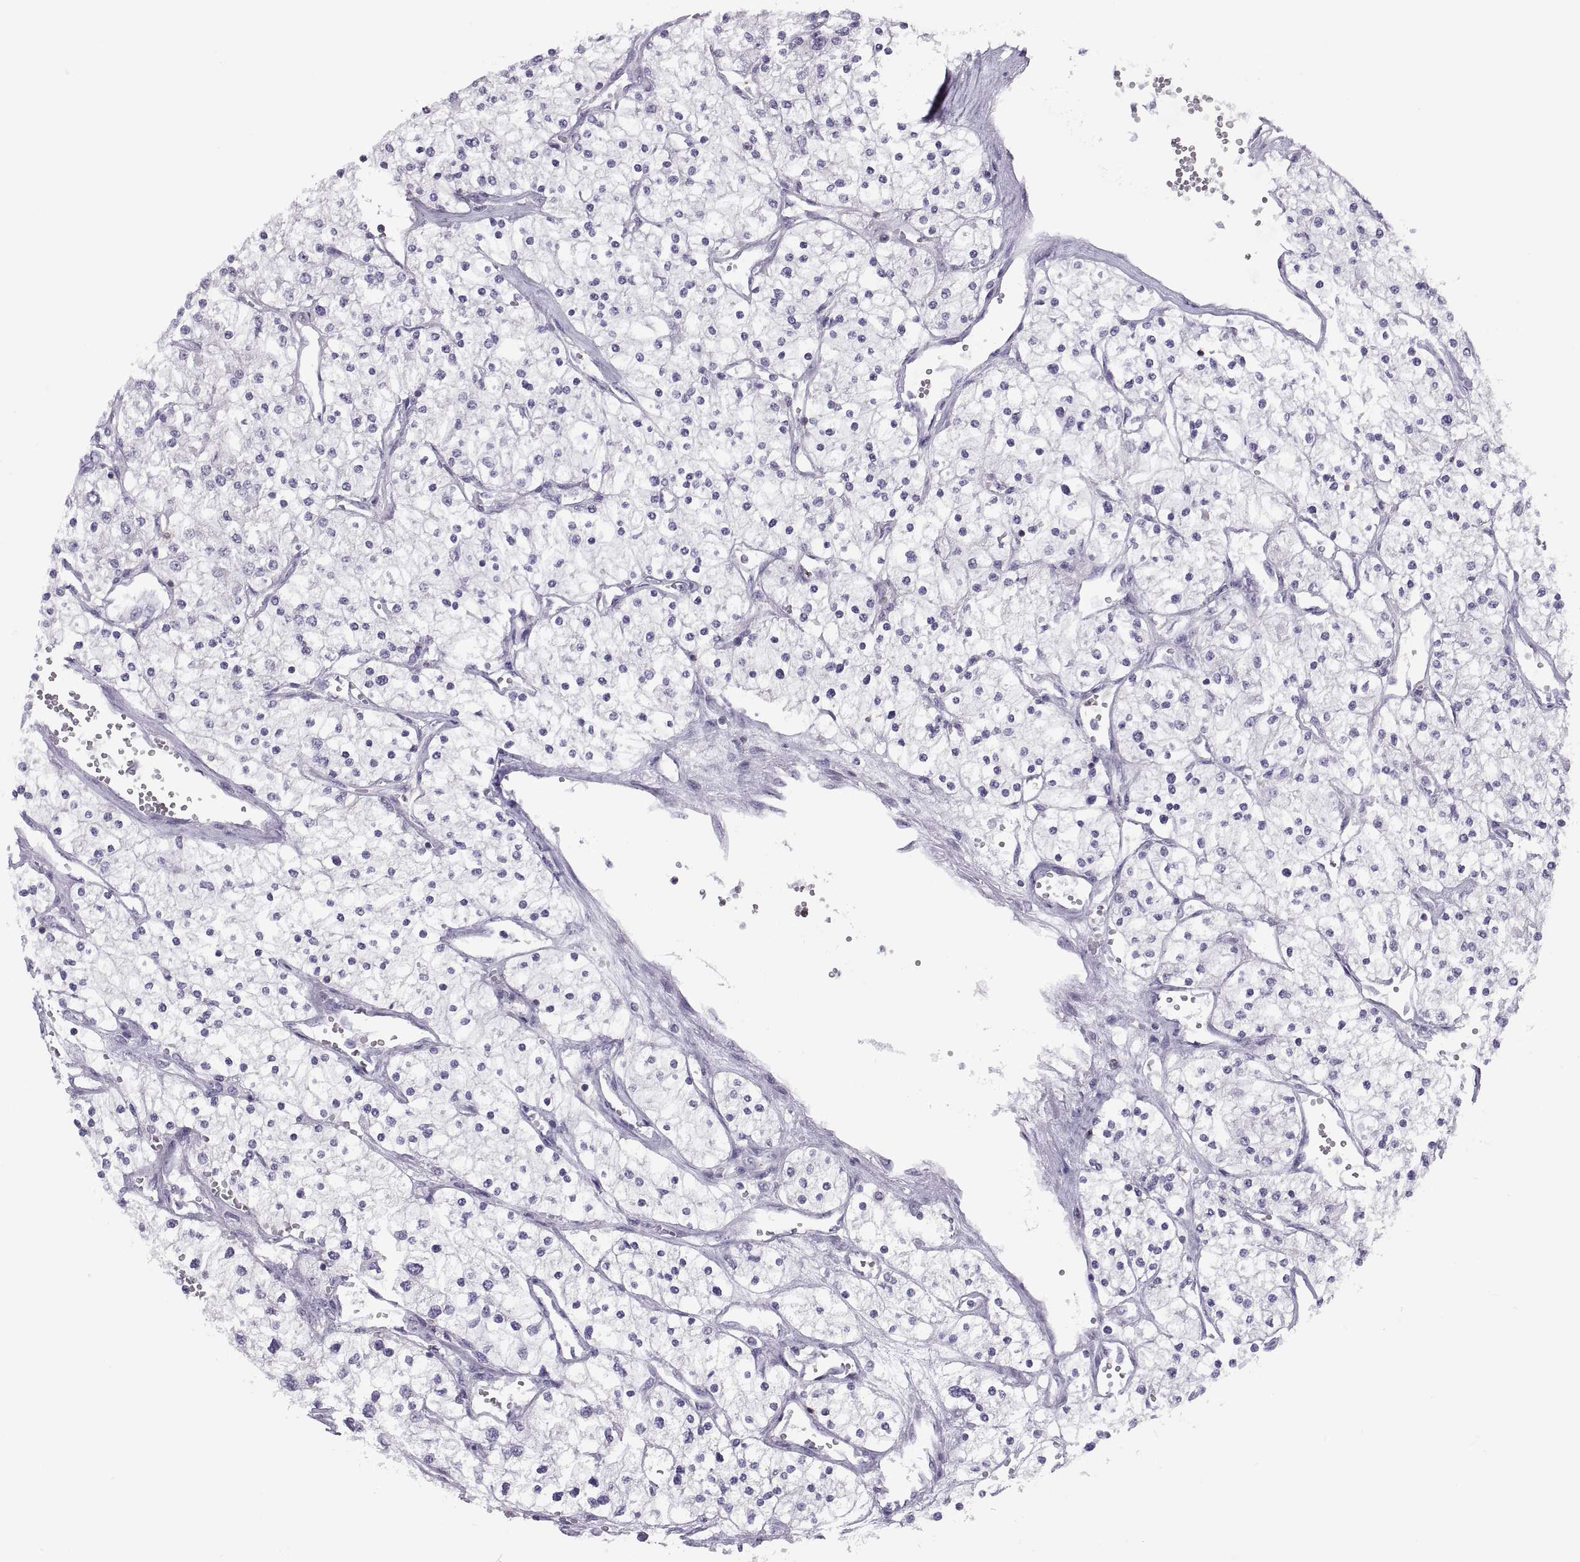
{"staining": {"intensity": "negative", "quantity": "none", "location": "none"}, "tissue": "renal cancer", "cell_type": "Tumor cells", "image_type": "cancer", "snomed": [{"axis": "morphology", "description": "Adenocarcinoma, NOS"}, {"axis": "topography", "description": "Kidney"}], "caption": "Histopathology image shows no significant protein positivity in tumor cells of adenocarcinoma (renal).", "gene": "TTC21A", "patient": {"sex": "male", "age": 80}}